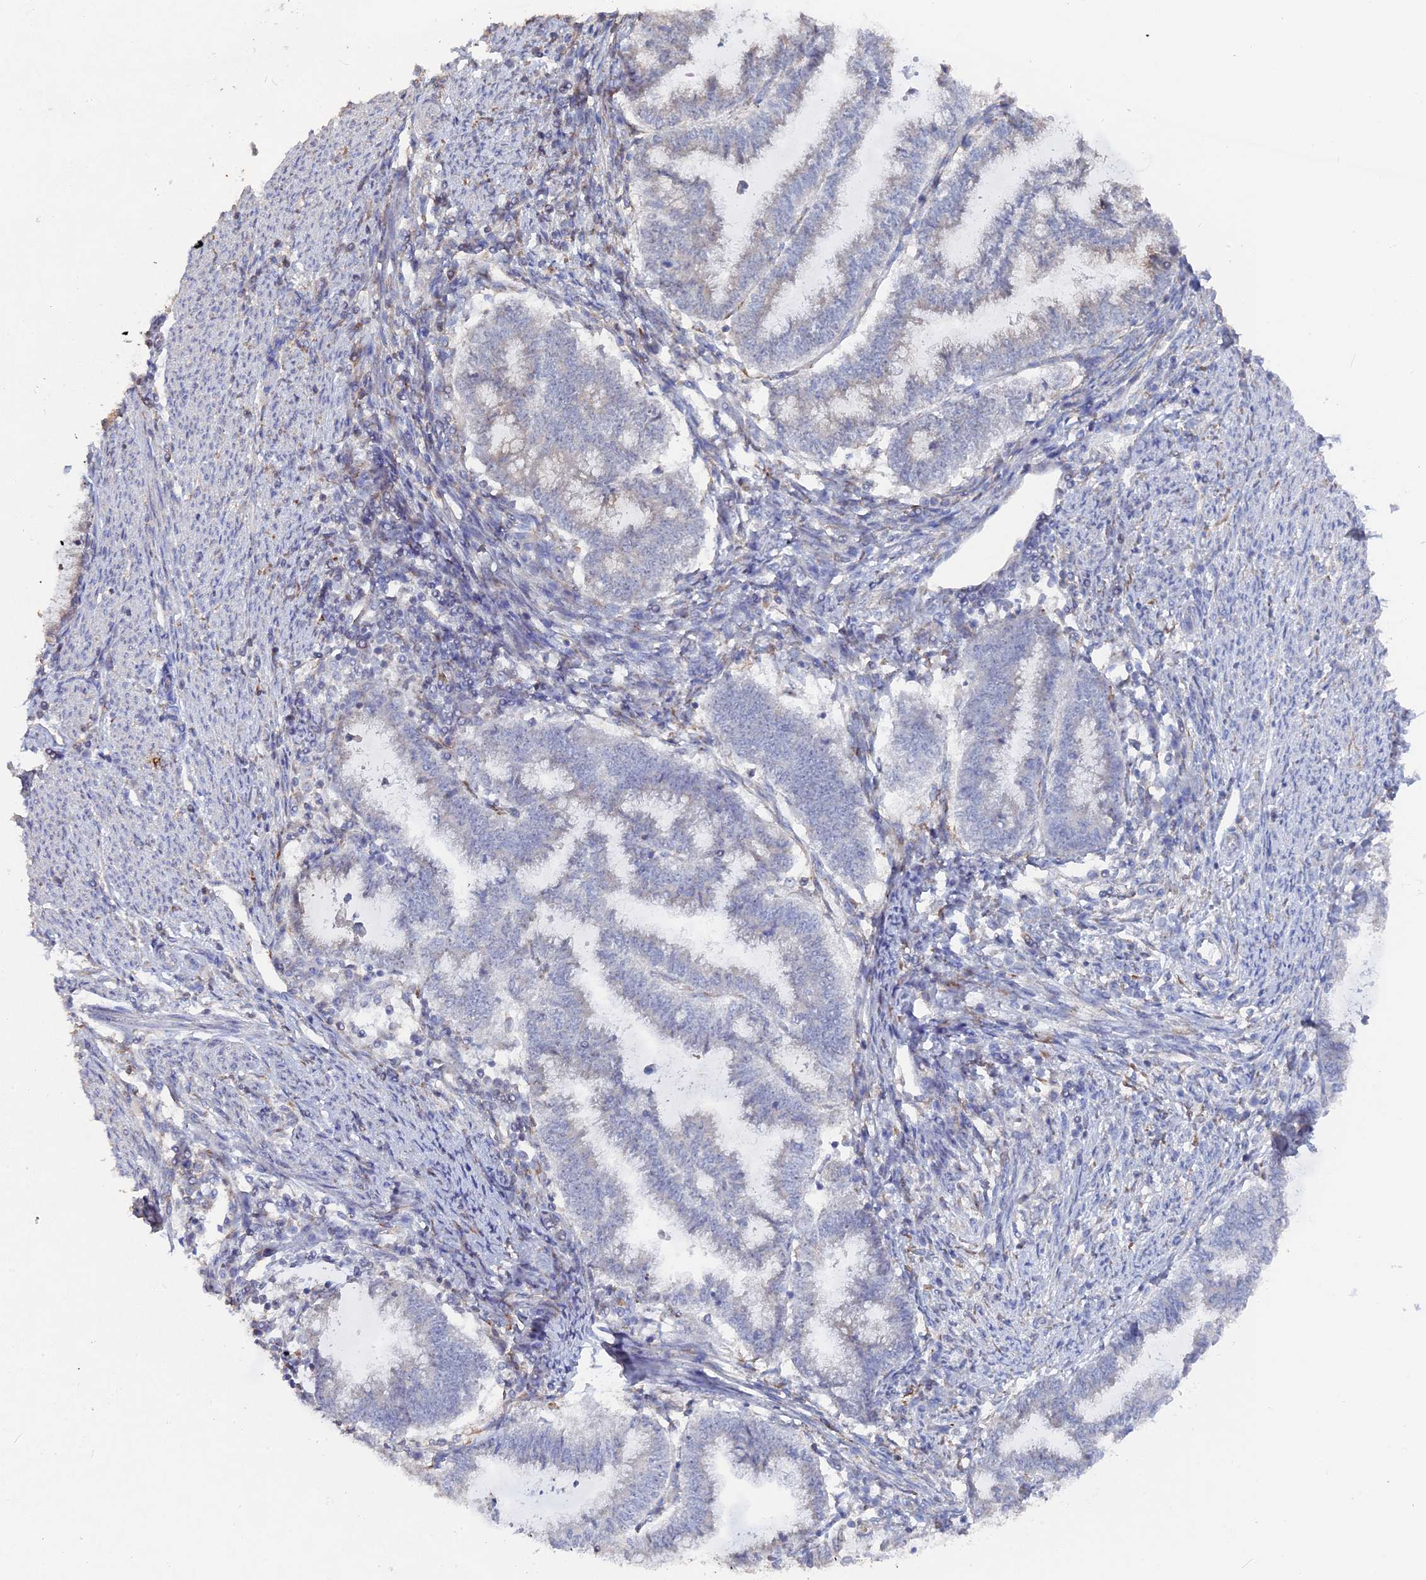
{"staining": {"intensity": "negative", "quantity": "none", "location": "none"}, "tissue": "endometrial cancer", "cell_type": "Tumor cells", "image_type": "cancer", "snomed": [{"axis": "morphology", "description": "Adenocarcinoma, NOS"}, {"axis": "topography", "description": "Endometrium"}], "caption": "Immunohistochemistry photomicrograph of neoplastic tissue: human endometrial cancer stained with DAB shows no significant protein staining in tumor cells.", "gene": "SEMG2", "patient": {"sex": "female", "age": 79}}